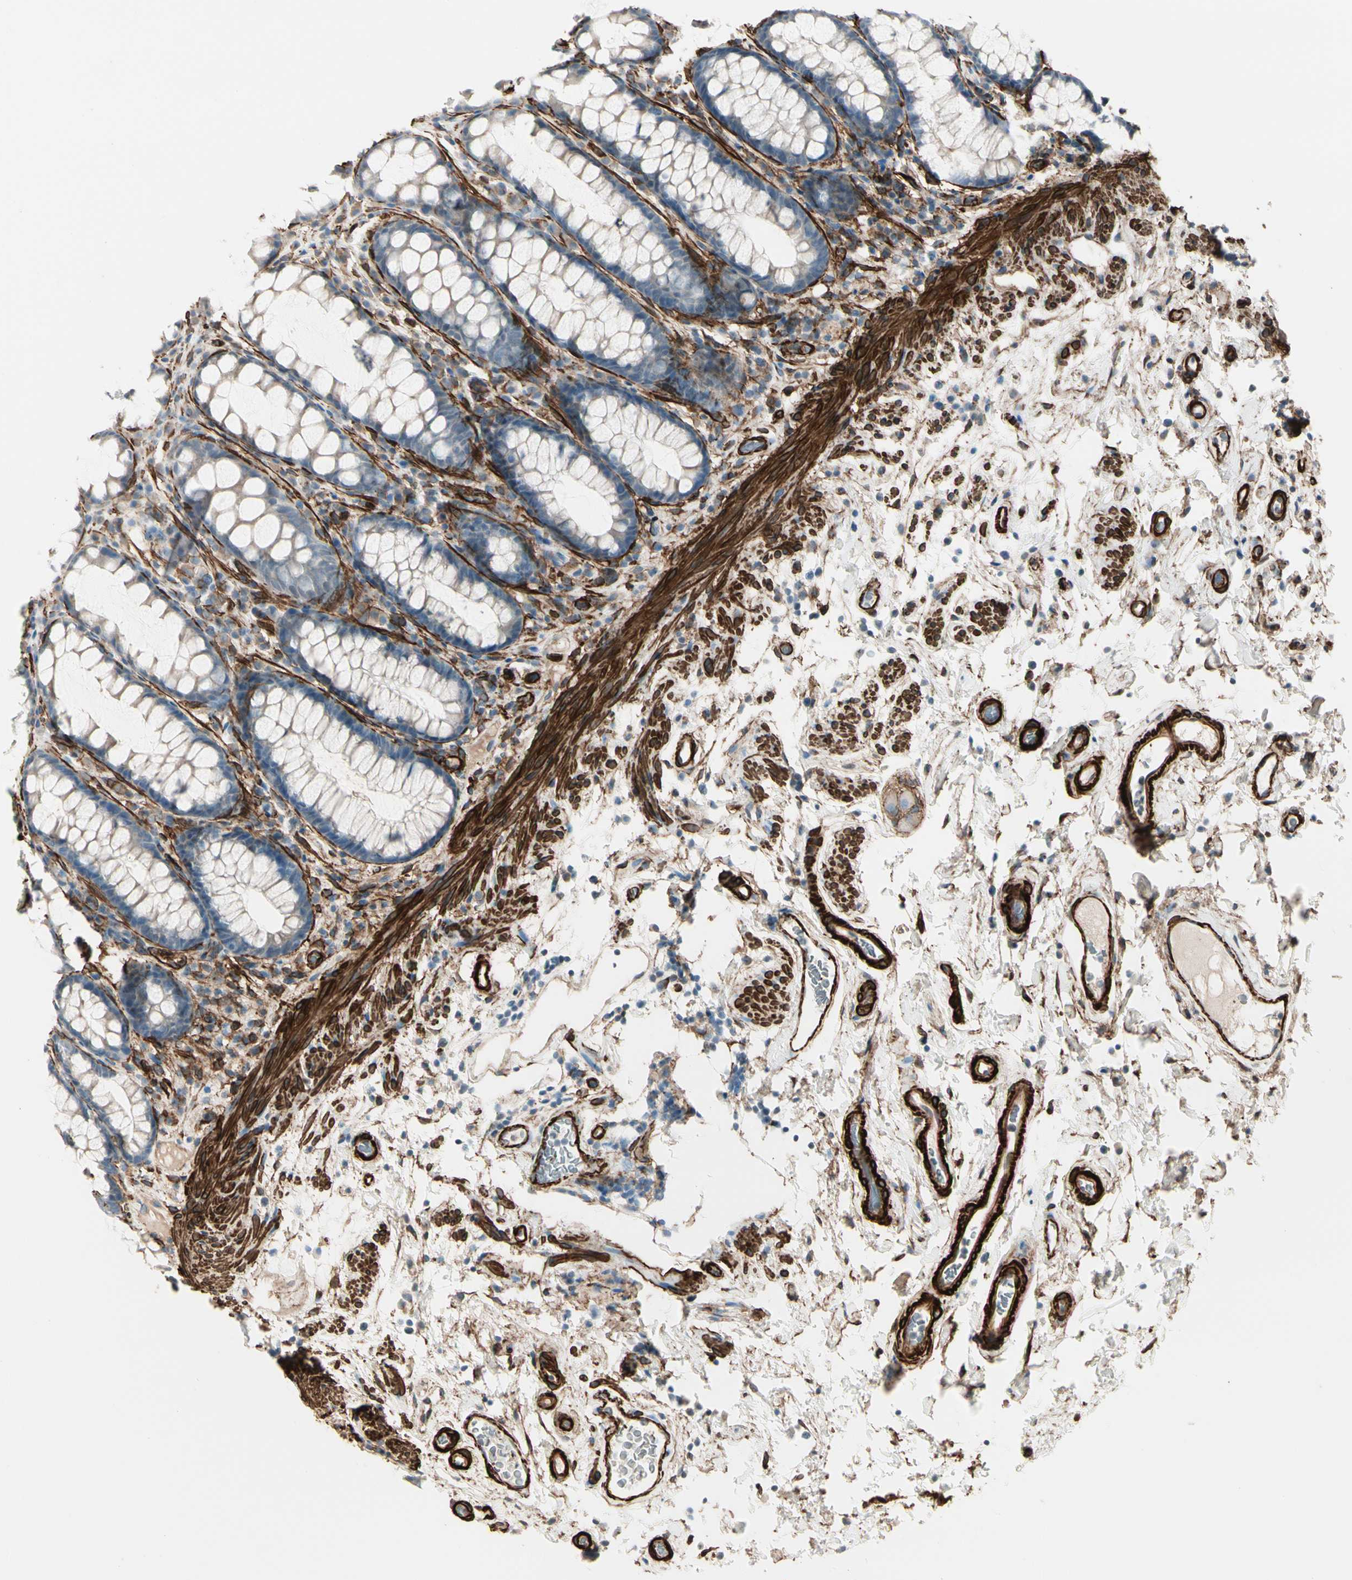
{"staining": {"intensity": "negative", "quantity": "none", "location": "none"}, "tissue": "rectum", "cell_type": "Glandular cells", "image_type": "normal", "snomed": [{"axis": "morphology", "description": "Normal tissue, NOS"}, {"axis": "topography", "description": "Rectum"}], "caption": "This is an IHC micrograph of benign human rectum. There is no staining in glandular cells.", "gene": "CALD1", "patient": {"sex": "male", "age": 92}}